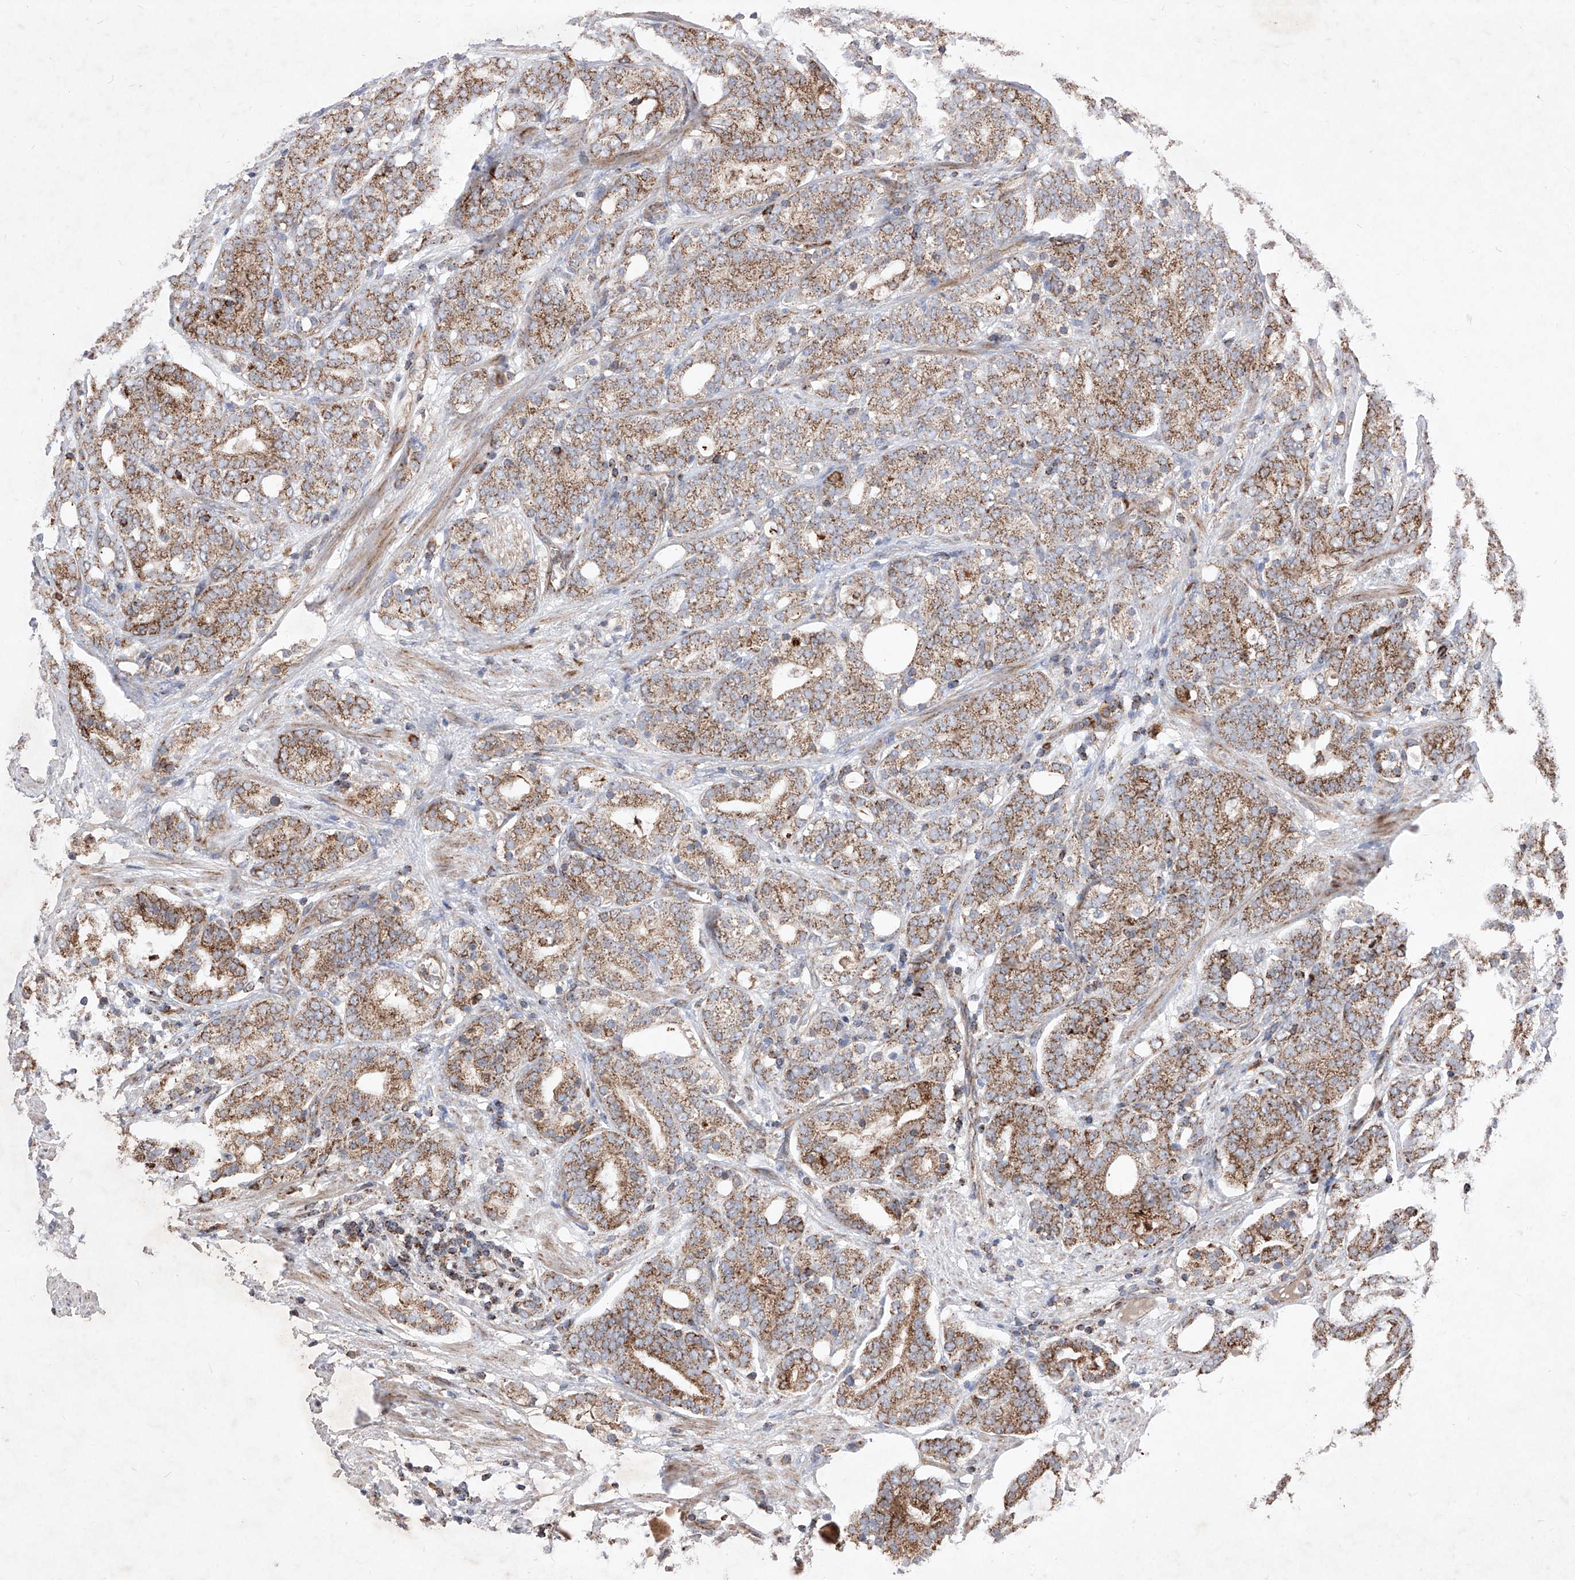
{"staining": {"intensity": "moderate", "quantity": ">75%", "location": "cytoplasmic/membranous"}, "tissue": "prostate cancer", "cell_type": "Tumor cells", "image_type": "cancer", "snomed": [{"axis": "morphology", "description": "Adenocarcinoma, High grade"}, {"axis": "topography", "description": "Prostate"}], "caption": "Brown immunohistochemical staining in human prostate cancer (high-grade adenocarcinoma) reveals moderate cytoplasmic/membranous positivity in approximately >75% of tumor cells. The staining is performed using DAB brown chromogen to label protein expression. The nuclei are counter-stained blue using hematoxylin.", "gene": "SEMA6A", "patient": {"sex": "male", "age": 57}}